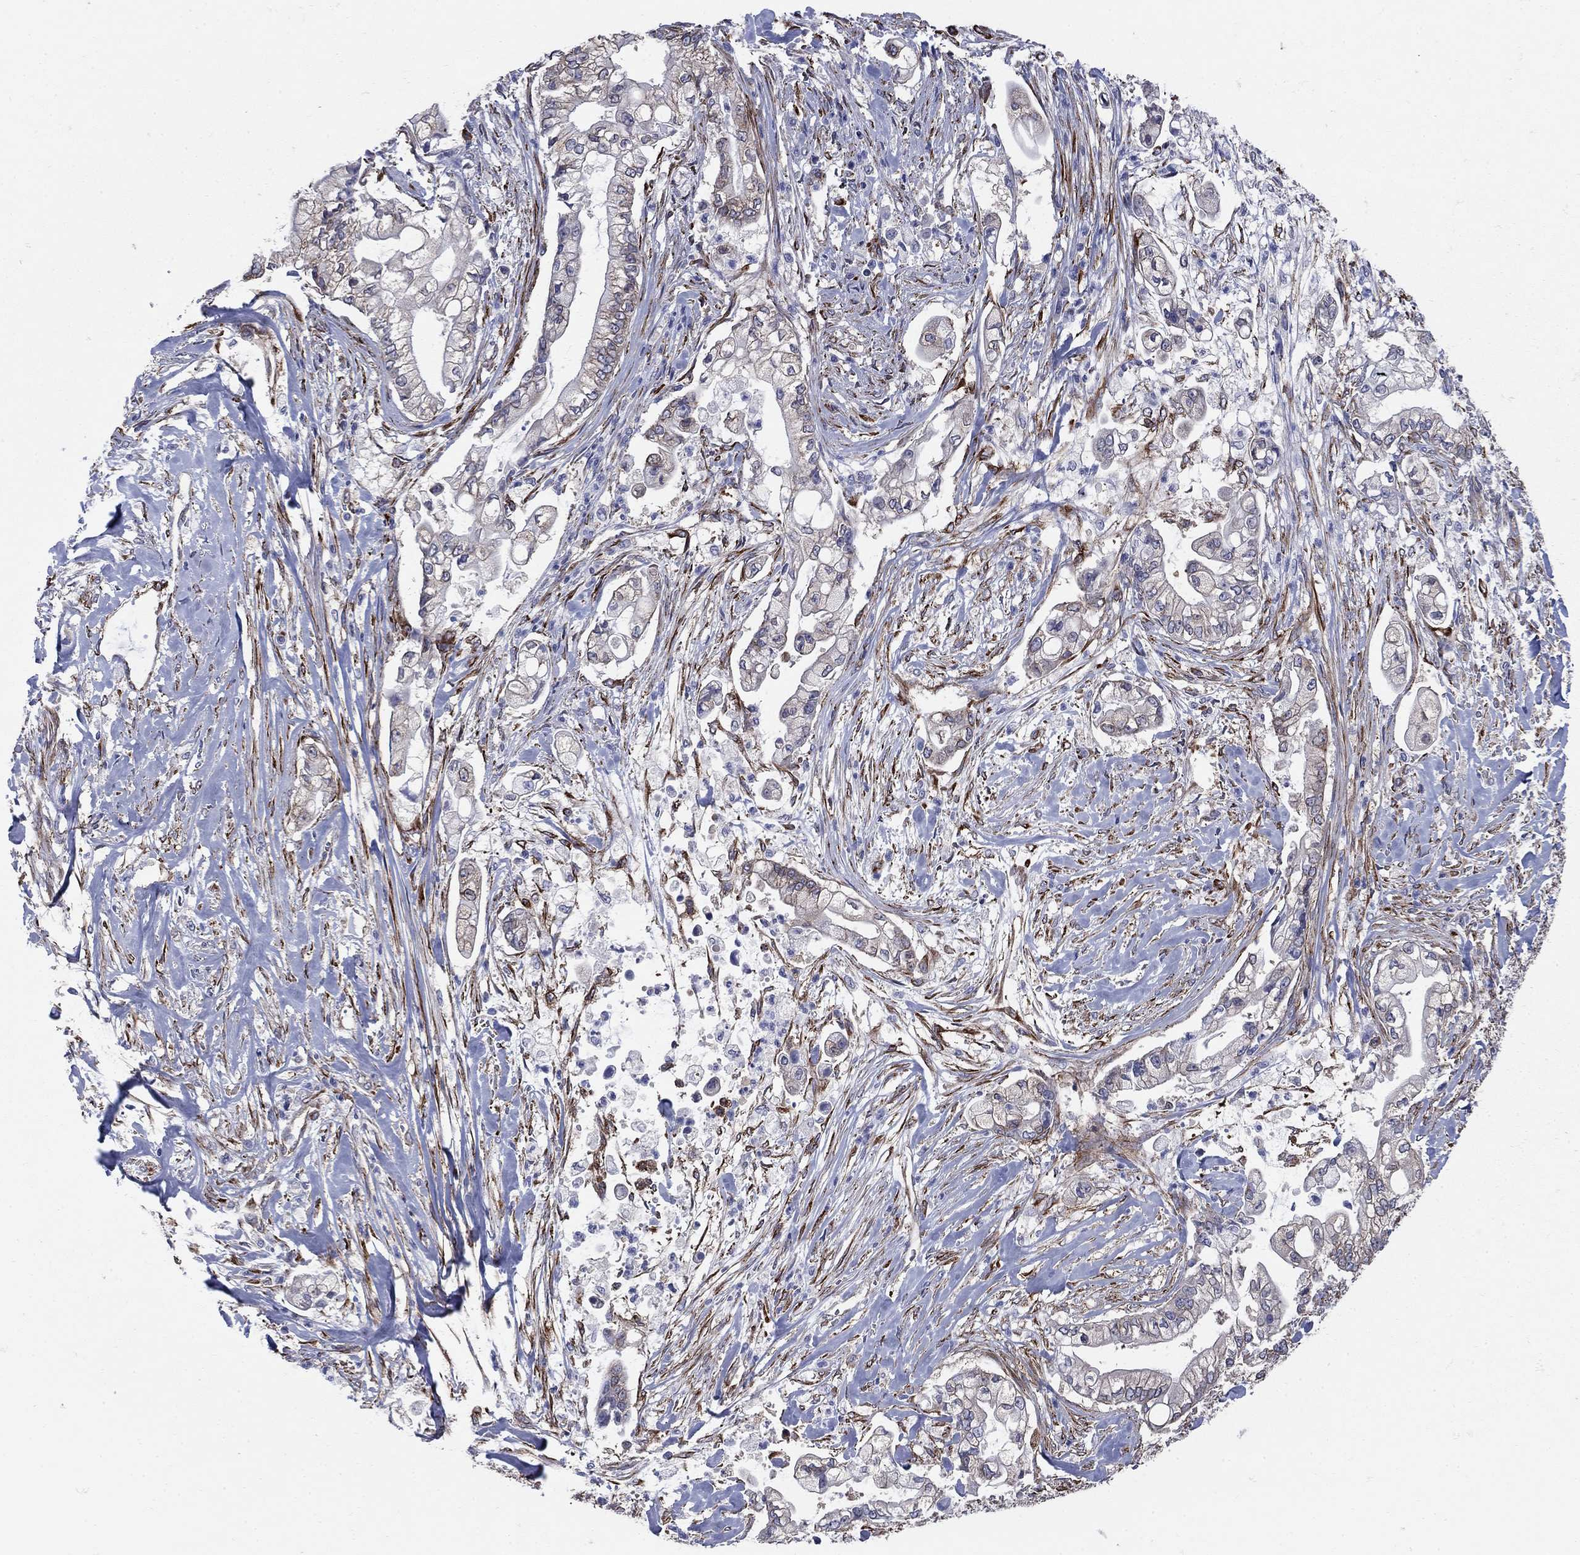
{"staining": {"intensity": "moderate", "quantity": "<25%", "location": "cytoplasmic/membranous"}, "tissue": "pancreatic cancer", "cell_type": "Tumor cells", "image_type": "cancer", "snomed": [{"axis": "morphology", "description": "Adenocarcinoma, NOS"}, {"axis": "topography", "description": "Pancreas"}], "caption": "Protein expression analysis of pancreatic cancer shows moderate cytoplasmic/membranous staining in about <25% of tumor cells.", "gene": "SEPTIN8", "patient": {"sex": "female", "age": 69}}